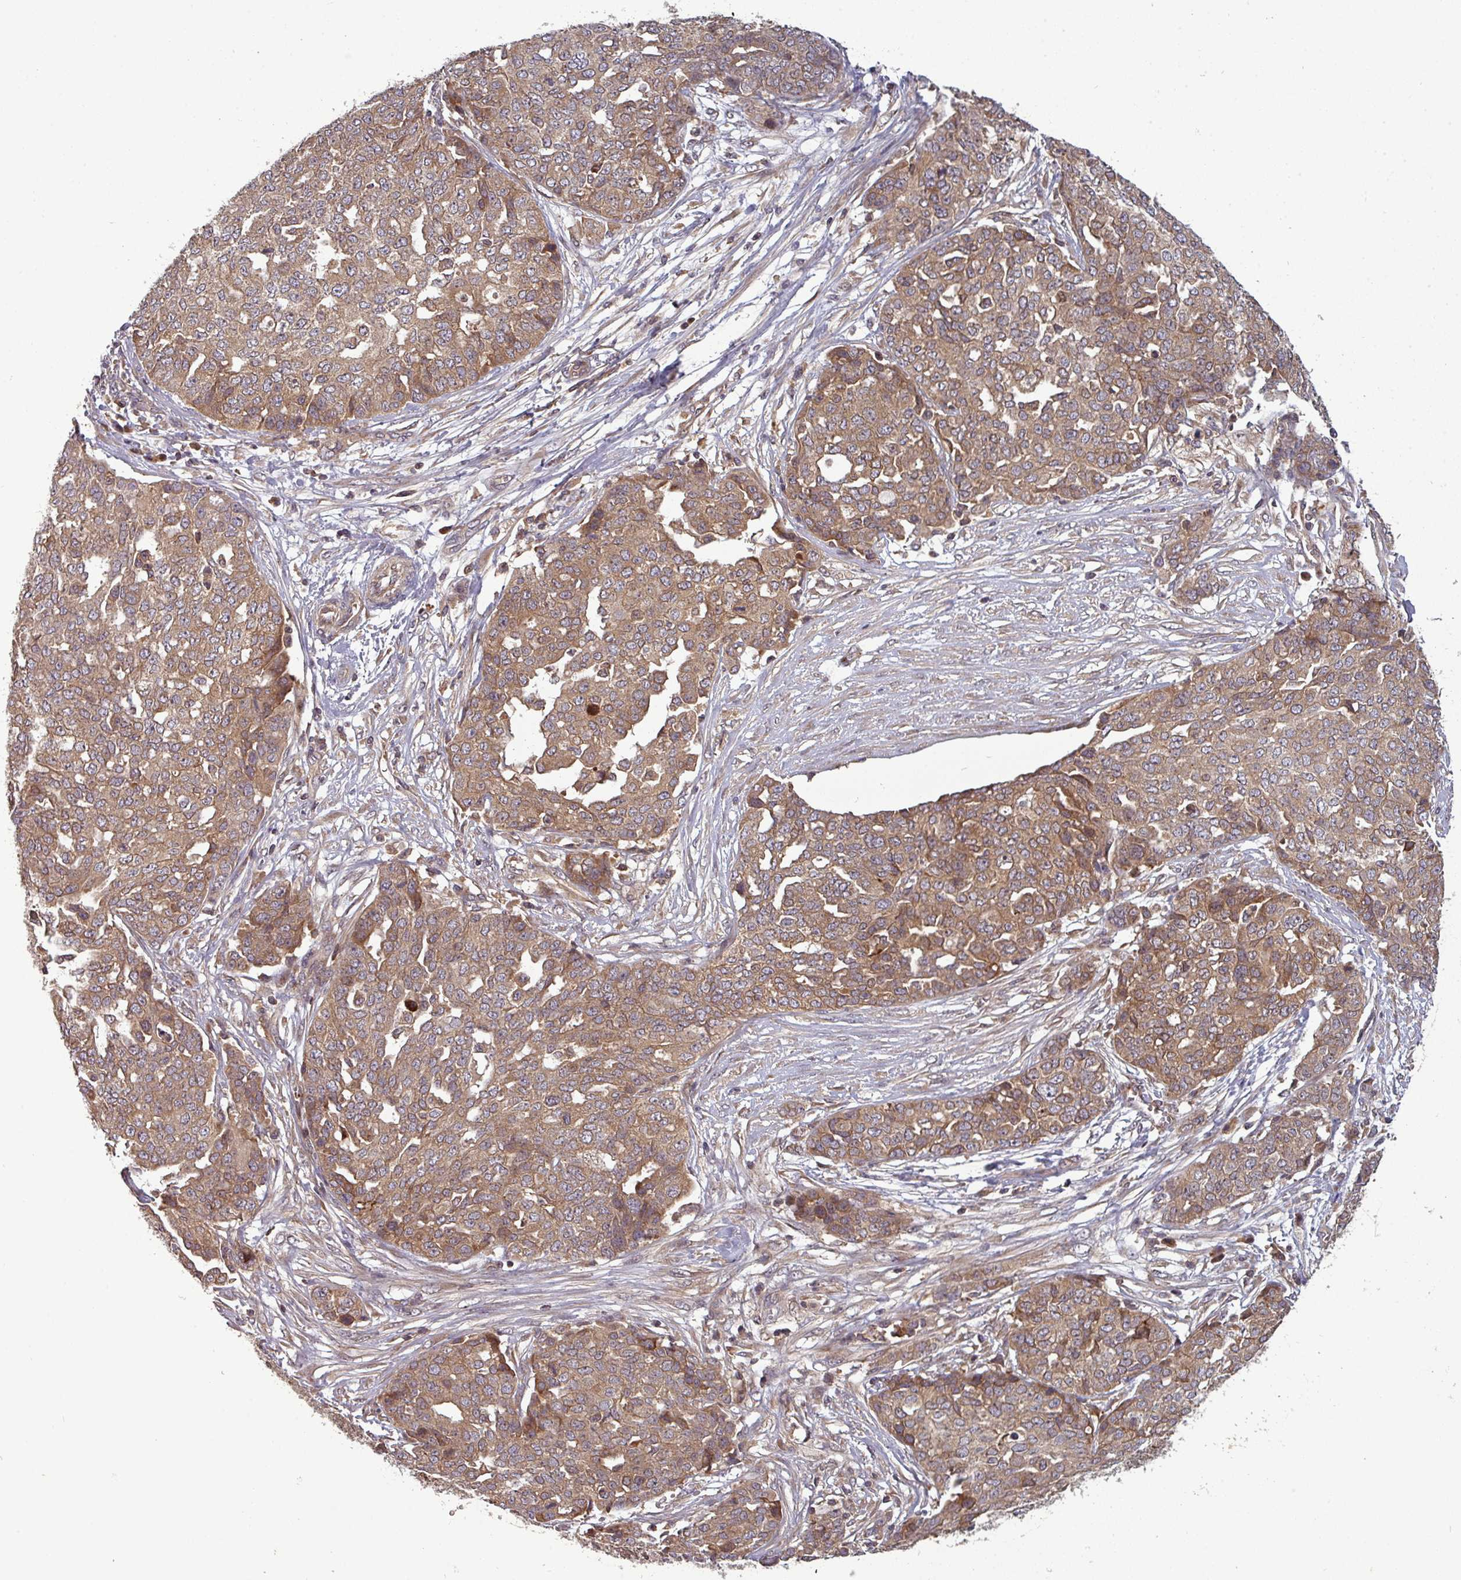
{"staining": {"intensity": "moderate", "quantity": ">75%", "location": "cytoplasmic/membranous"}, "tissue": "ovarian cancer", "cell_type": "Tumor cells", "image_type": "cancer", "snomed": [{"axis": "morphology", "description": "Cystadenocarcinoma, serous, NOS"}, {"axis": "topography", "description": "Soft tissue"}, {"axis": "topography", "description": "Ovary"}], "caption": "Immunohistochemical staining of human ovarian cancer reveals medium levels of moderate cytoplasmic/membranous protein staining in approximately >75% of tumor cells.", "gene": "GSKIP", "patient": {"sex": "female", "age": 57}}